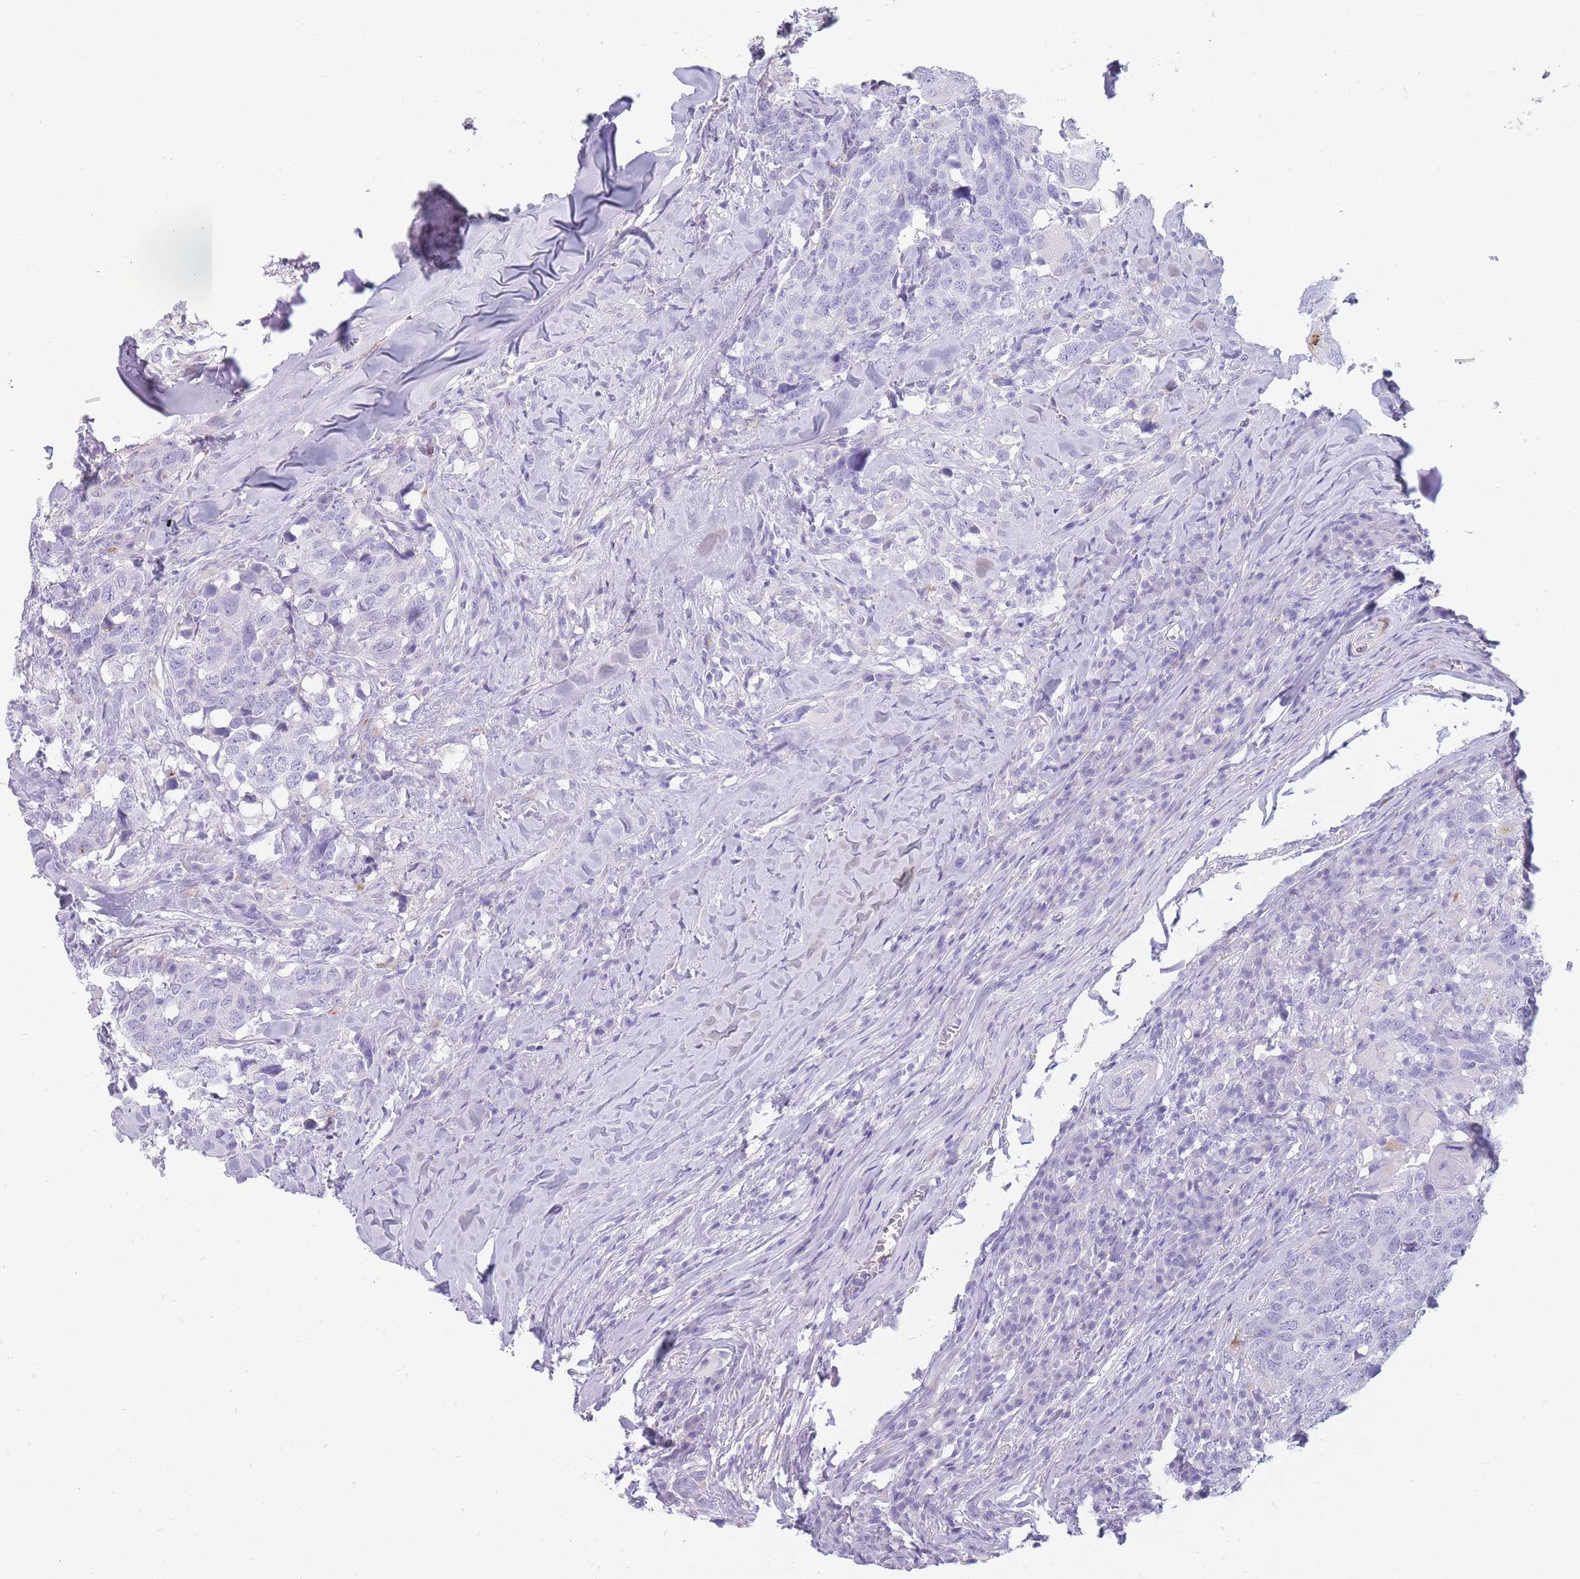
{"staining": {"intensity": "negative", "quantity": "none", "location": "none"}, "tissue": "head and neck cancer", "cell_type": "Tumor cells", "image_type": "cancer", "snomed": [{"axis": "morphology", "description": "Normal tissue, NOS"}, {"axis": "morphology", "description": "Squamous cell carcinoma, NOS"}, {"axis": "topography", "description": "Skeletal muscle"}, {"axis": "topography", "description": "Vascular tissue"}, {"axis": "topography", "description": "Peripheral nerve tissue"}, {"axis": "topography", "description": "Head-Neck"}], "caption": "This is an immunohistochemistry (IHC) photomicrograph of human squamous cell carcinoma (head and neck). There is no positivity in tumor cells.", "gene": "UPK1A", "patient": {"sex": "male", "age": 66}}